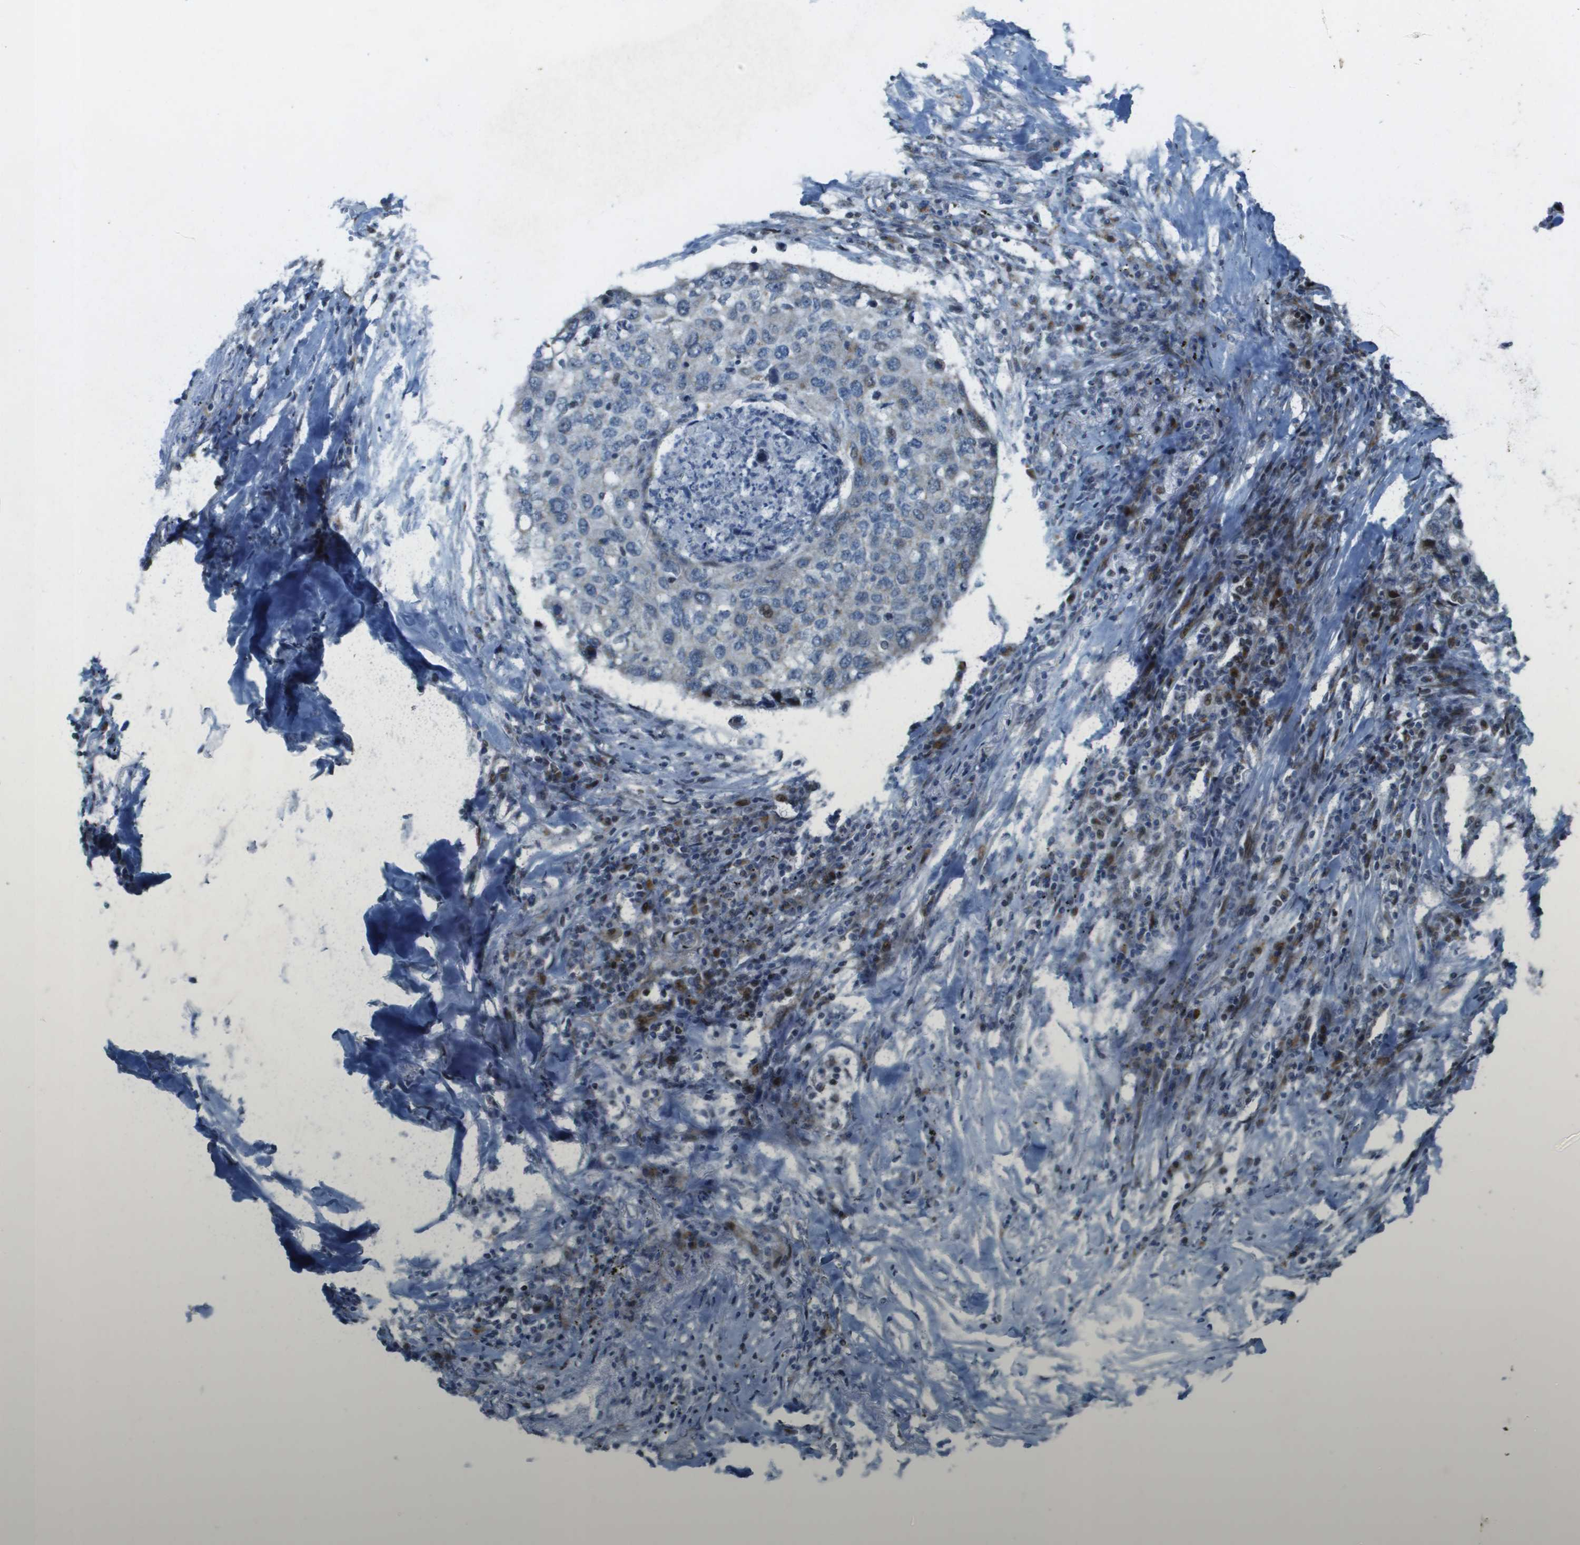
{"staining": {"intensity": "moderate", "quantity": "<25%", "location": "cytoplasmic/membranous"}, "tissue": "lung cancer", "cell_type": "Tumor cells", "image_type": "cancer", "snomed": [{"axis": "morphology", "description": "Squamous cell carcinoma, NOS"}, {"axis": "topography", "description": "Lung"}], "caption": "Squamous cell carcinoma (lung) was stained to show a protein in brown. There is low levels of moderate cytoplasmic/membranous positivity in about <25% of tumor cells.", "gene": "MGAT3", "patient": {"sex": "female", "age": 63}}